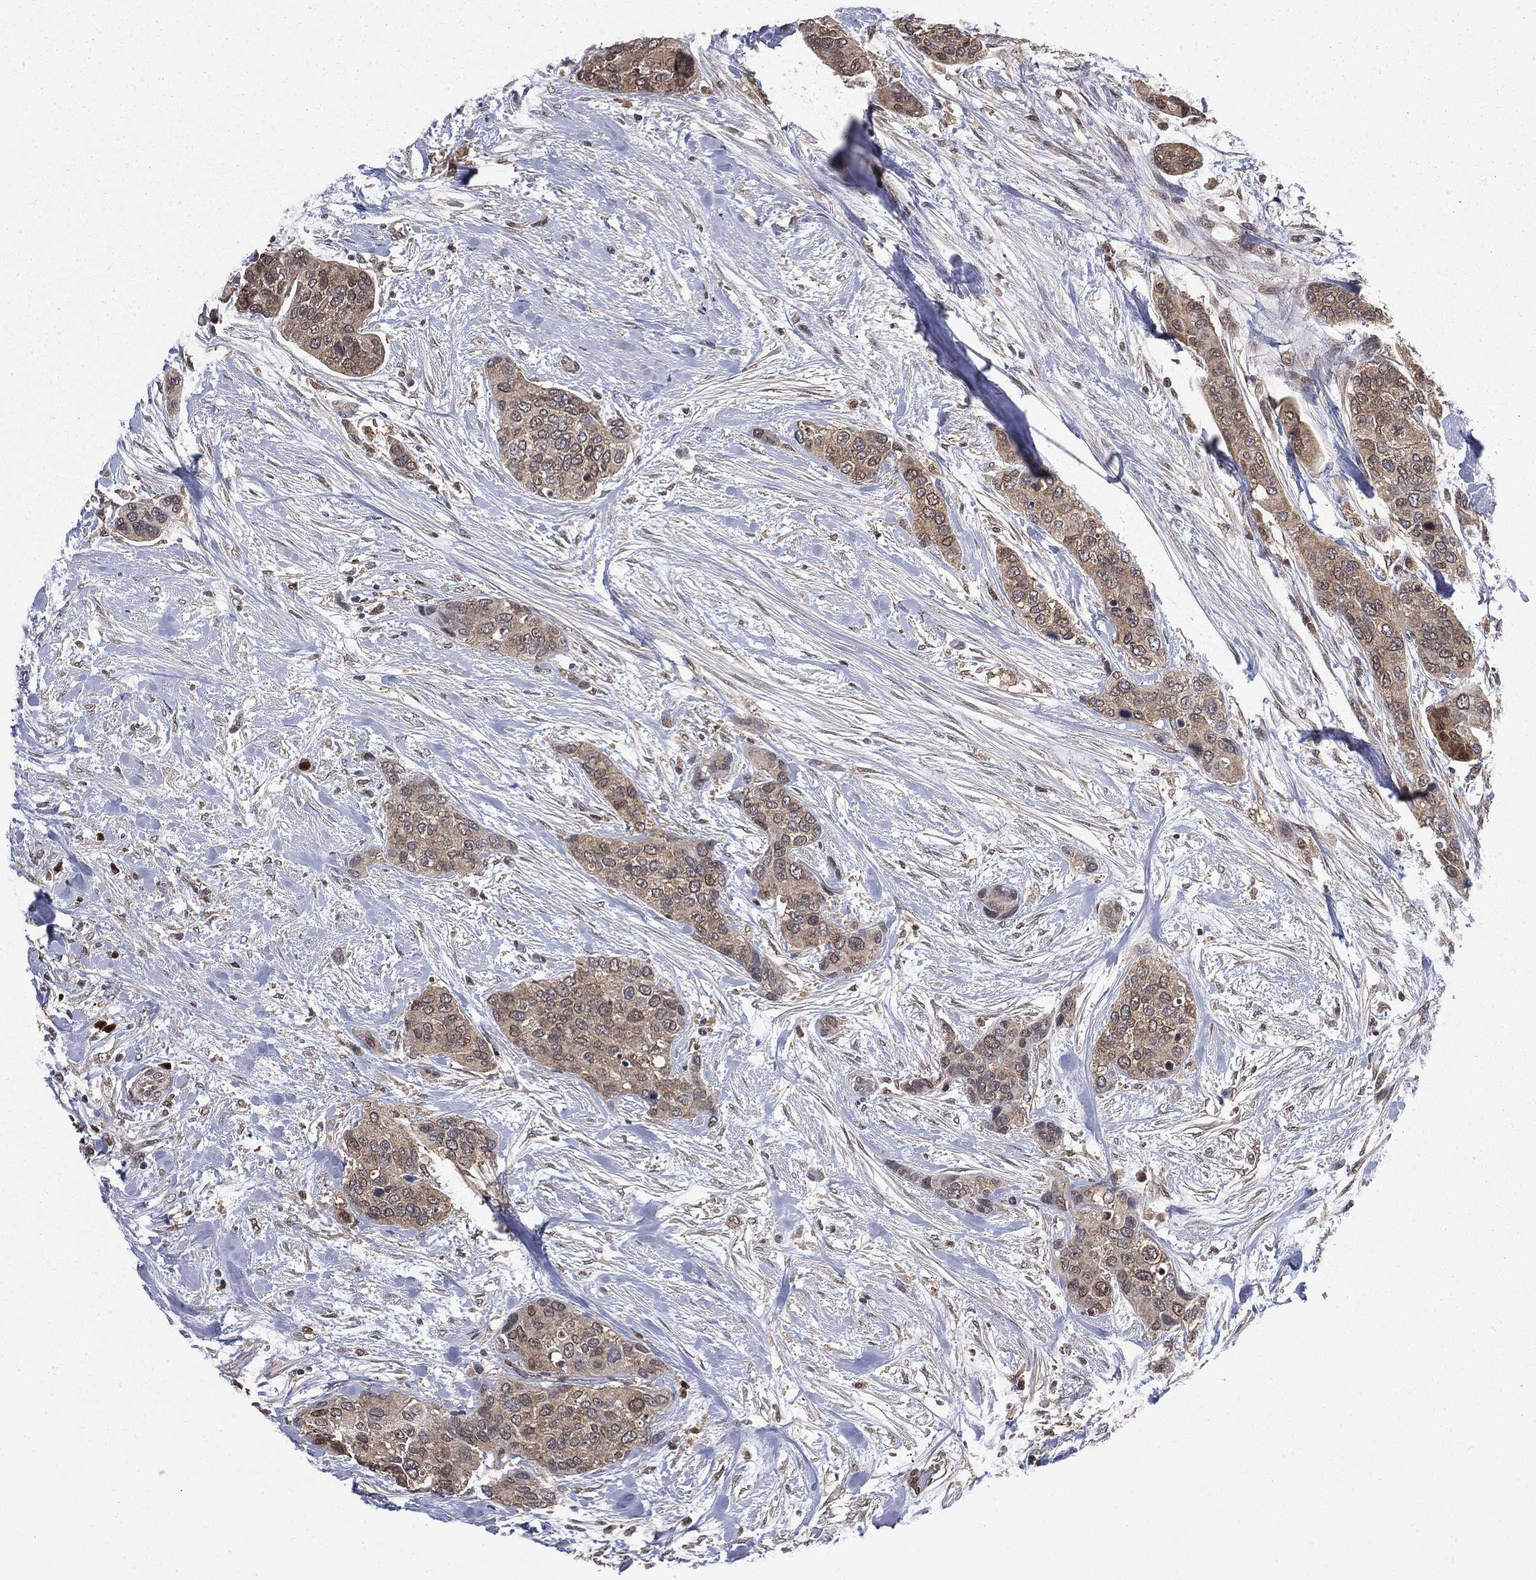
{"staining": {"intensity": "negative", "quantity": "none", "location": "none"}, "tissue": "urothelial cancer", "cell_type": "Tumor cells", "image_type": "cancer", "snomed": [{"axis": "morphology", "description": "Urothelial carcinoma, High grade"}, {"axis": "topography", "description": "Urinary bladder"}], "caption": "Urothelial cancer was stained to show a protein in brown. There is no significant staining in tumor cells.", "gene": "GPI", "patient": {"sex": "male", "age": 77}}